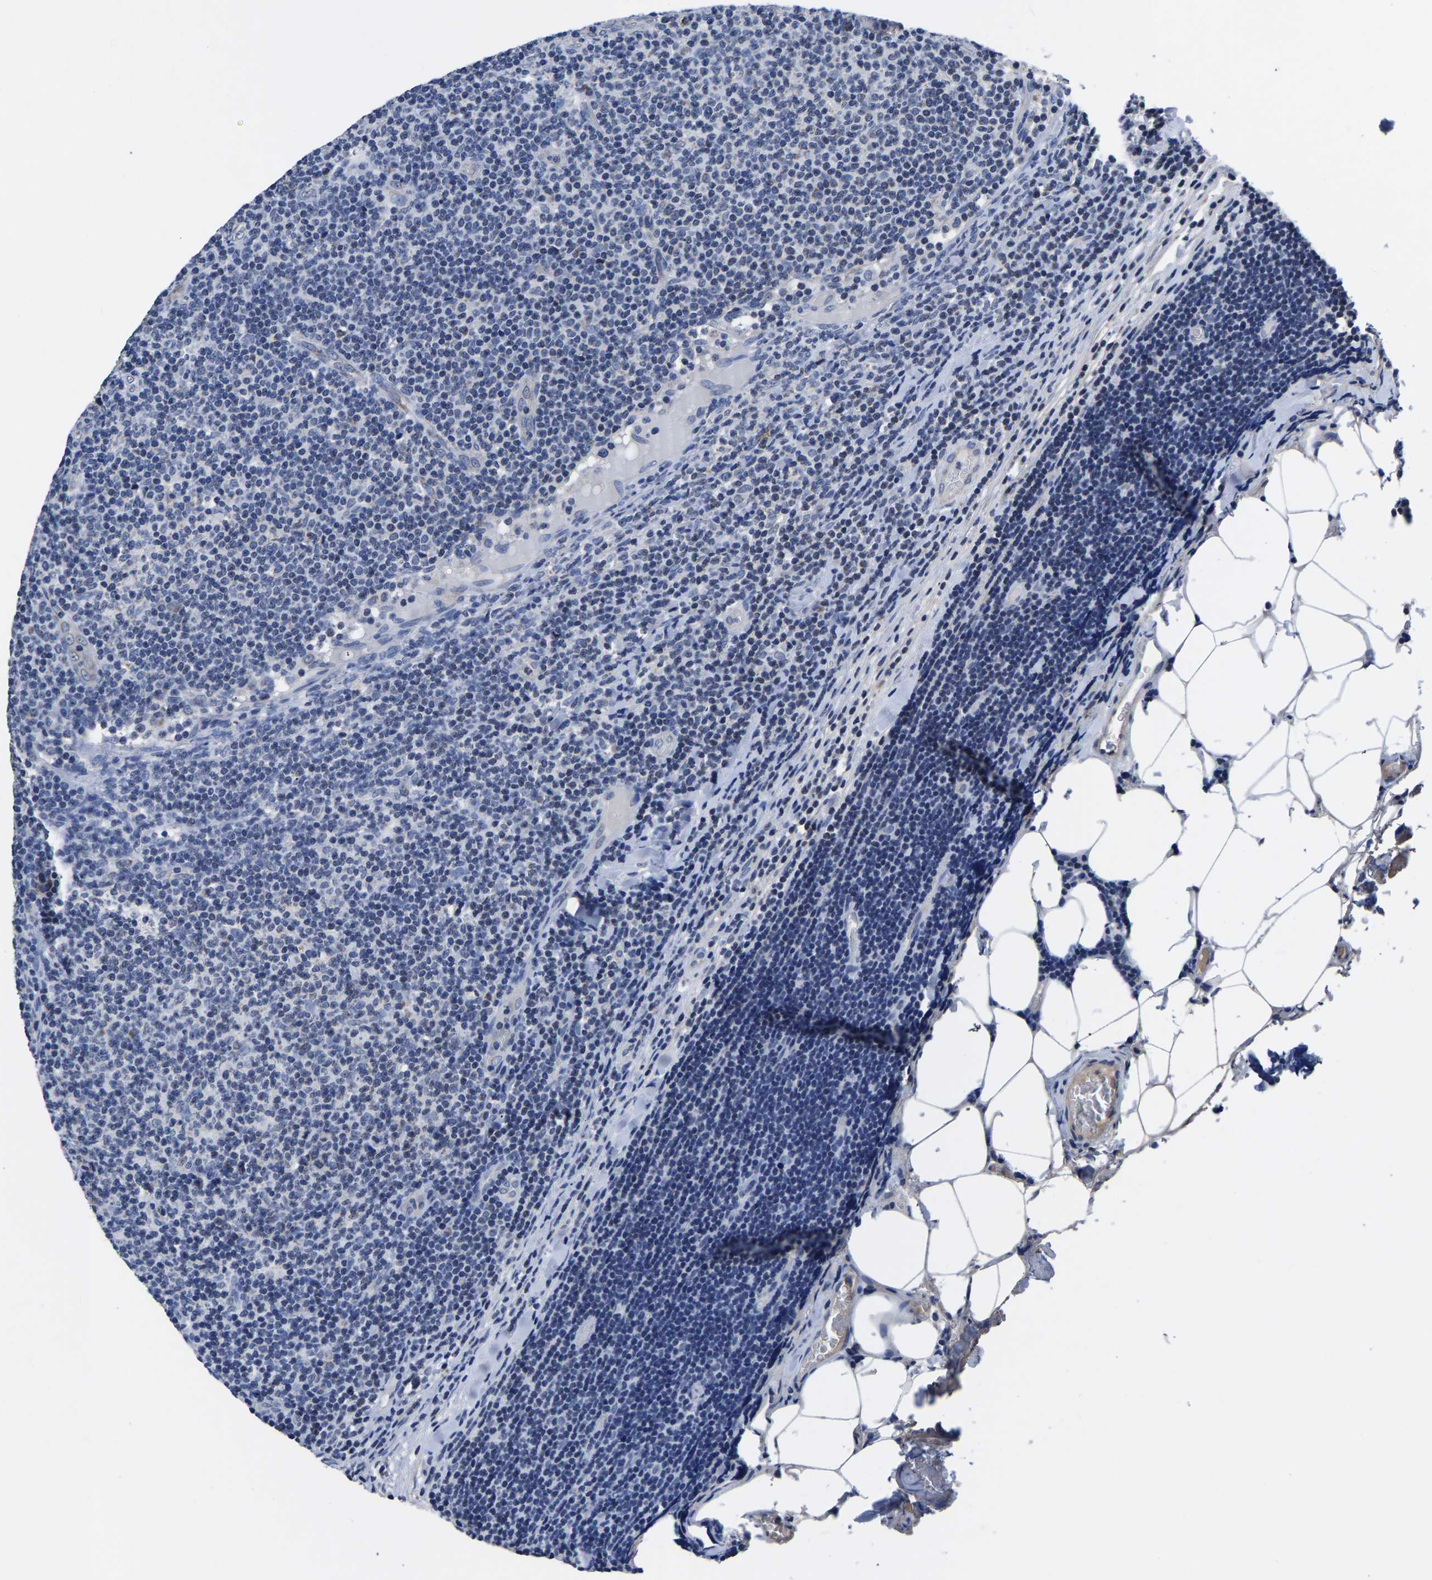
{"staining": {"intensity": "negative", "quantity": "none", "location": "none"}, "tissue": "lymphoma", "cell_type": "Tumor cells", "image_type": "cancer", "snomed": [{"axis": "morphology", "description": "Malignant lymphoma, non-Hodgkin's type, Low grade"}, {"axis": "topography", "description": "Lymph node"}], "caption": "Immunohistochemistry (IHC) photomicrograph of malignant lymphoma, non-Hodgkin's type (low-grade) stained for a protein (brown), which displays no expression in tumor cells.", "gene": "FGD5", "patient": {"sex": "male", "age": 66}}